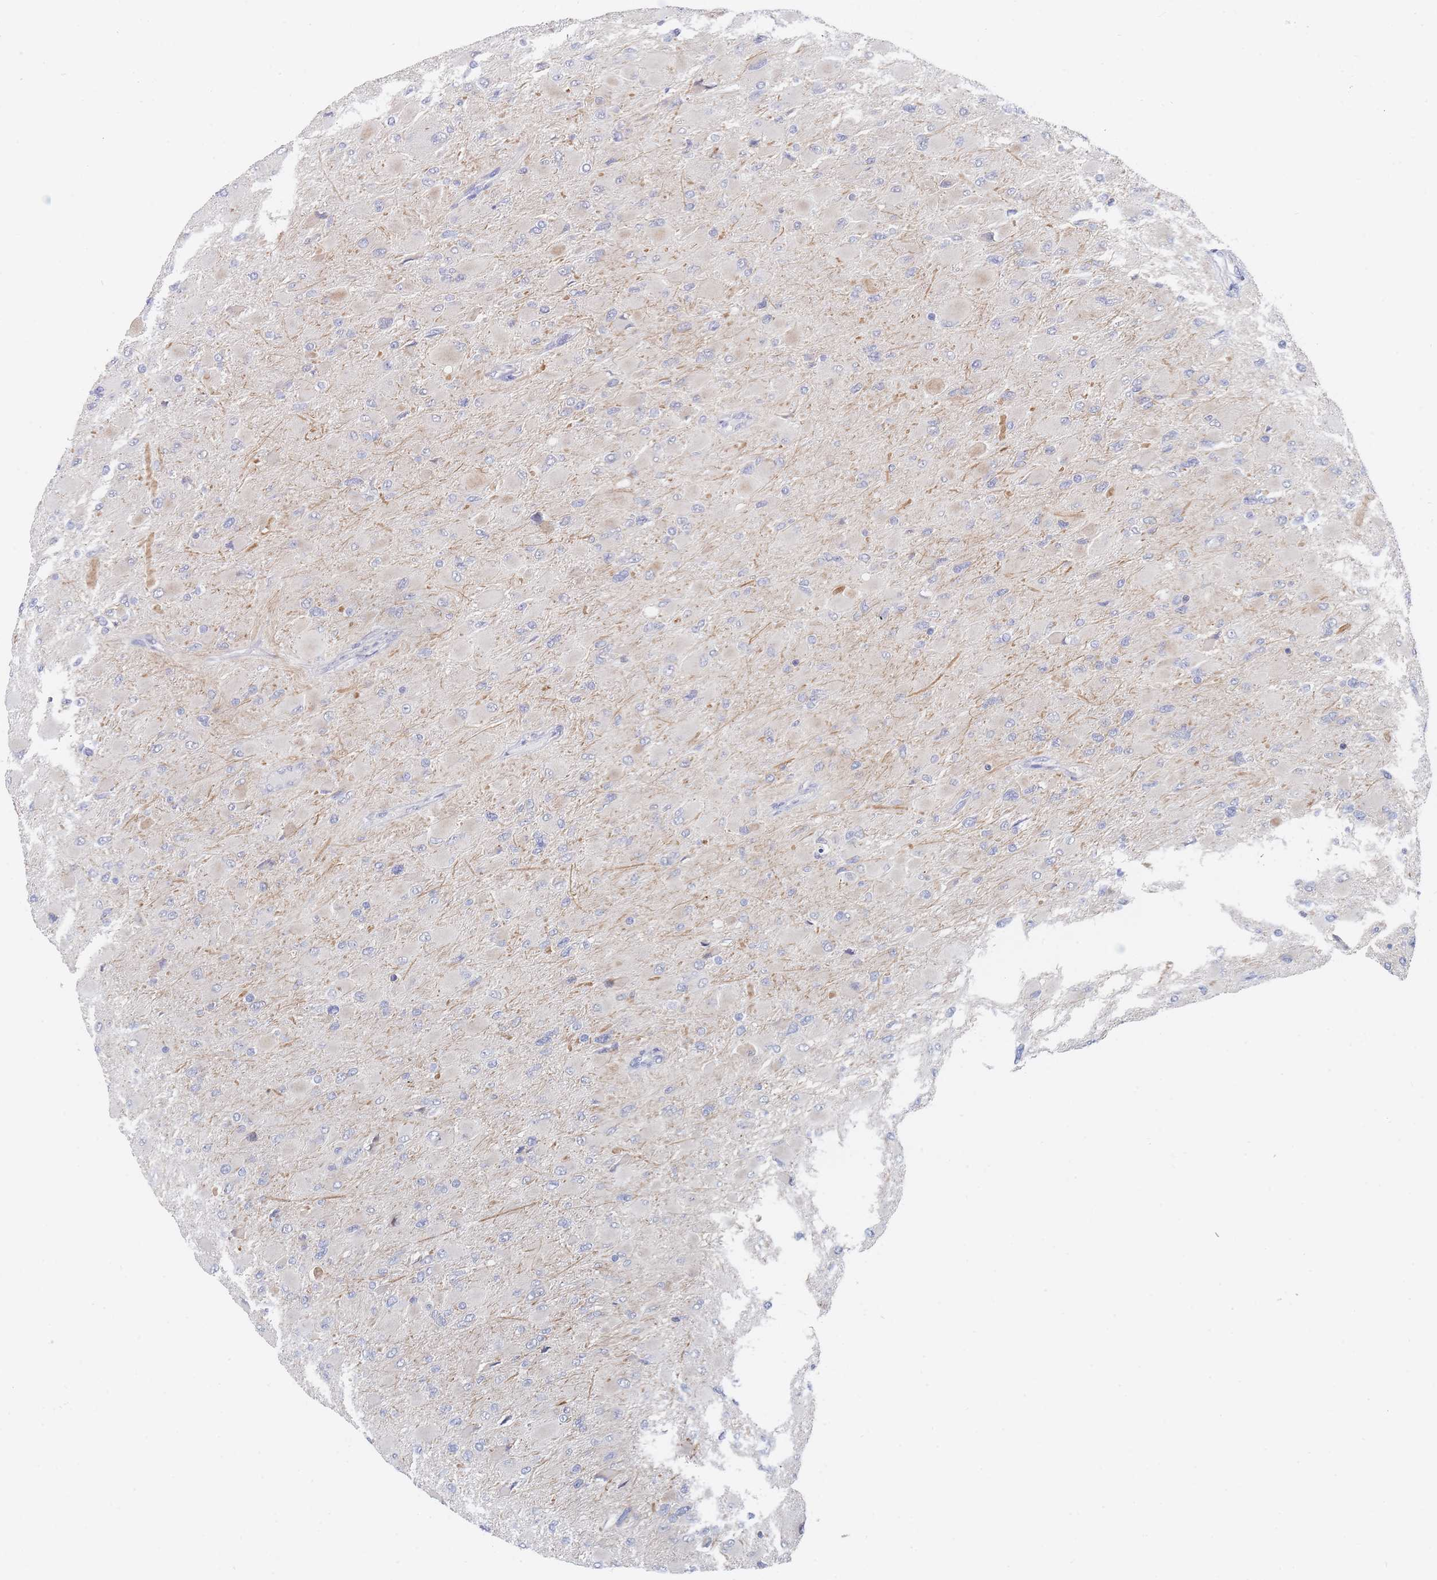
{"staining": {"intensity": "negative", "quantity": "none", "location": "none"}, "tissue": "glioma", "cell_type": "Tumor cells", "image_type": "cancer", "snomed": [{"axis": "morphology", "description": "Glioma, malignant, High grade"}, {"axis": "topography", "description": "Cerebral cortex"}], "caption": "This is an immunohistochemistry (IHC) histopathology image of human malignant high-grade glioma. There is no staining in tumor cells.", "gene": "PPP6C", "patient": {"sex": "female", "age": 36}}